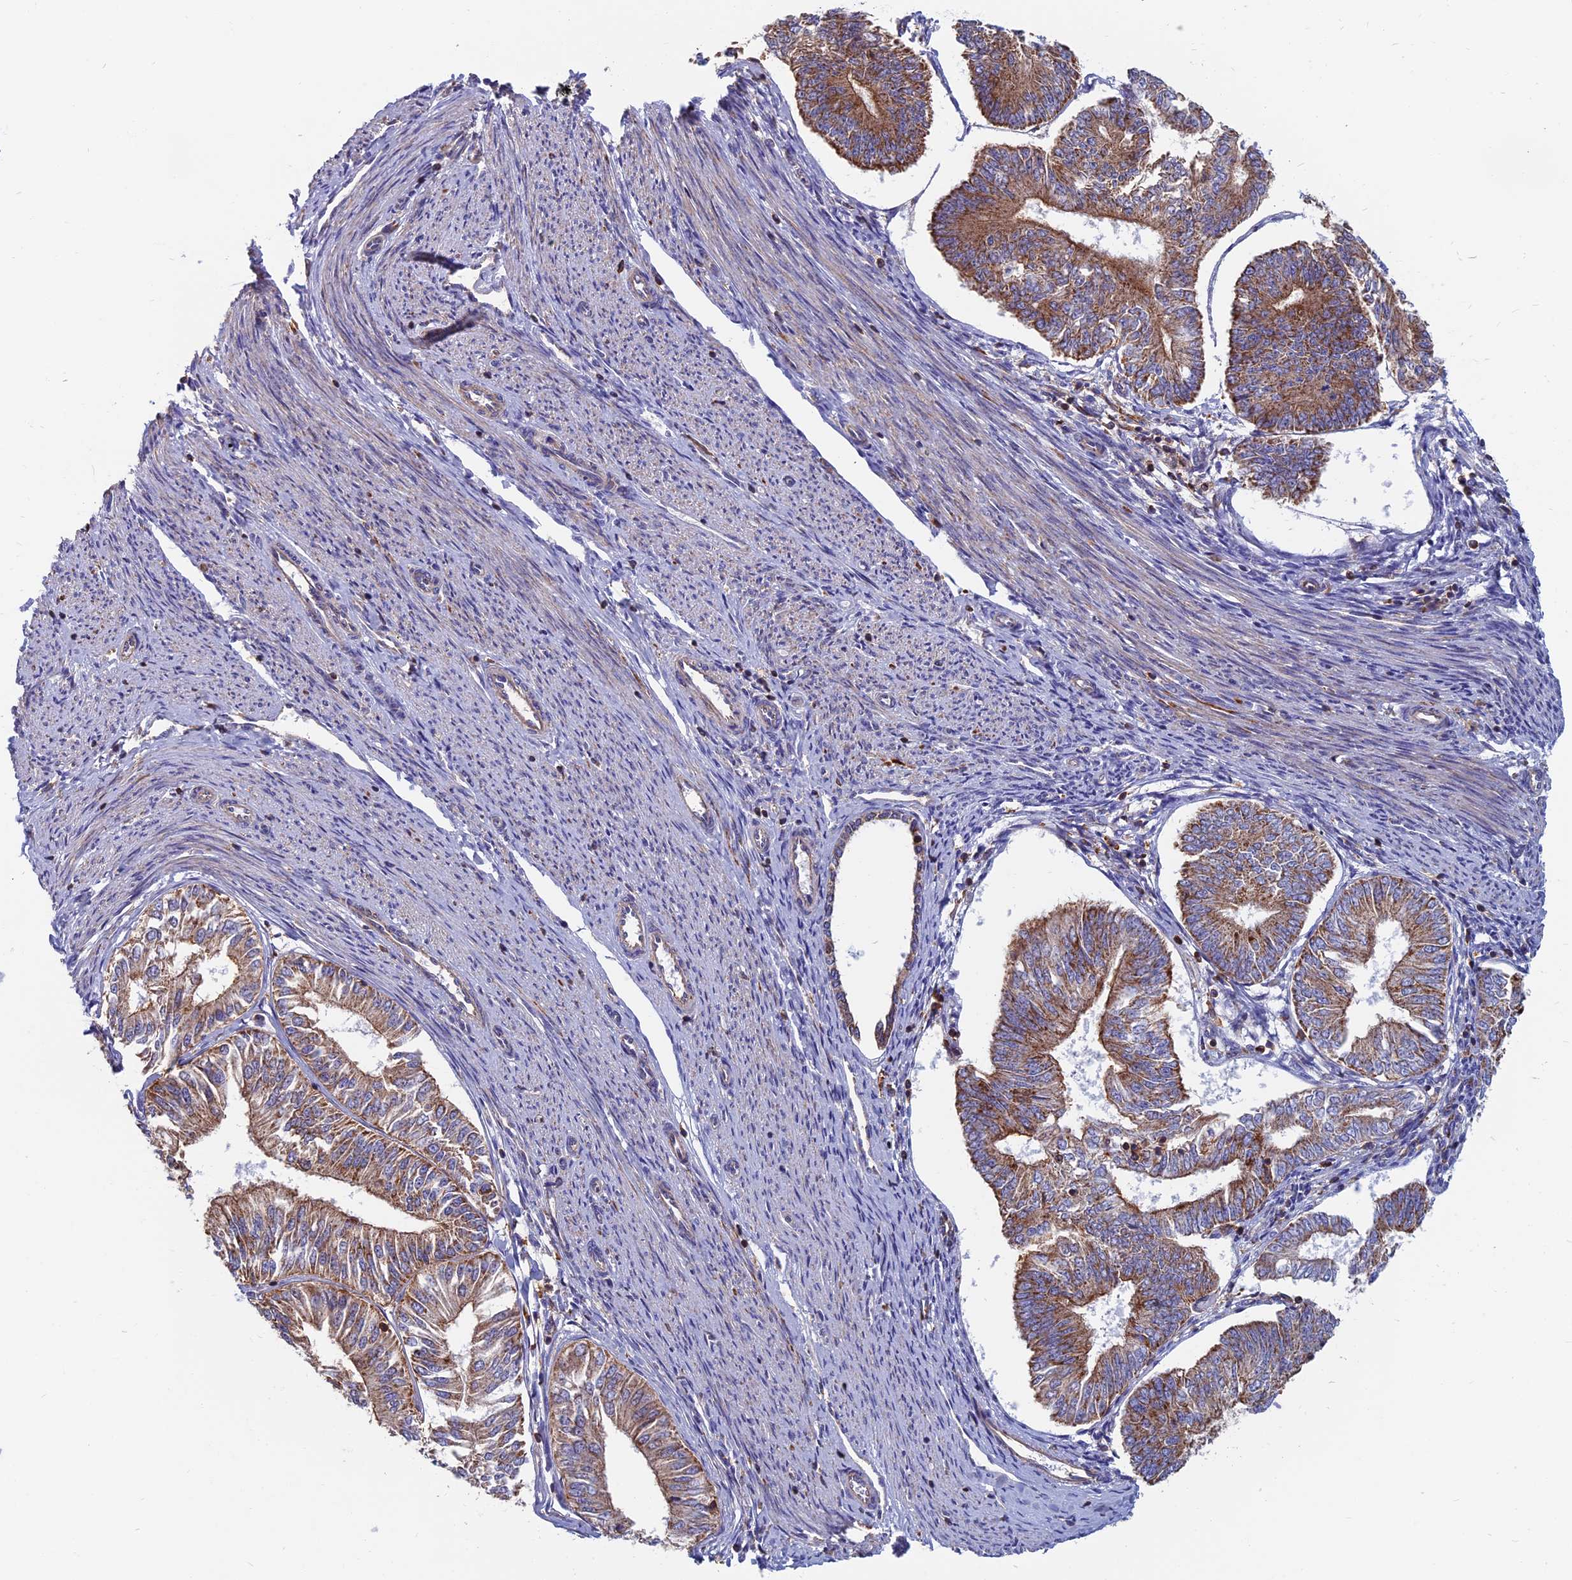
{"staining": {"intensity": "moderate", "quantity": ">75%", "location": "cytoplasmic/membranous"}, "tissue": "endometrial cancer", "cell_type": "Tumor cells", "image_type": "cancer", "snomed": [{"axis": "morphology", "description": "Adenocarcinoma, NOS"}, {"axis": "topography", "description": "Endometrium"}], "caption": "IHC of endometrial adenocarcinoma demonstrates medium levels of moderate cytoplasmic/membranous positivity in about >75% of tumor cells. (DAB IHC with brightfield microscopy, high magnification).", "gene": "HSD17B8", "patient": {"sex": "female", "age": 58}}